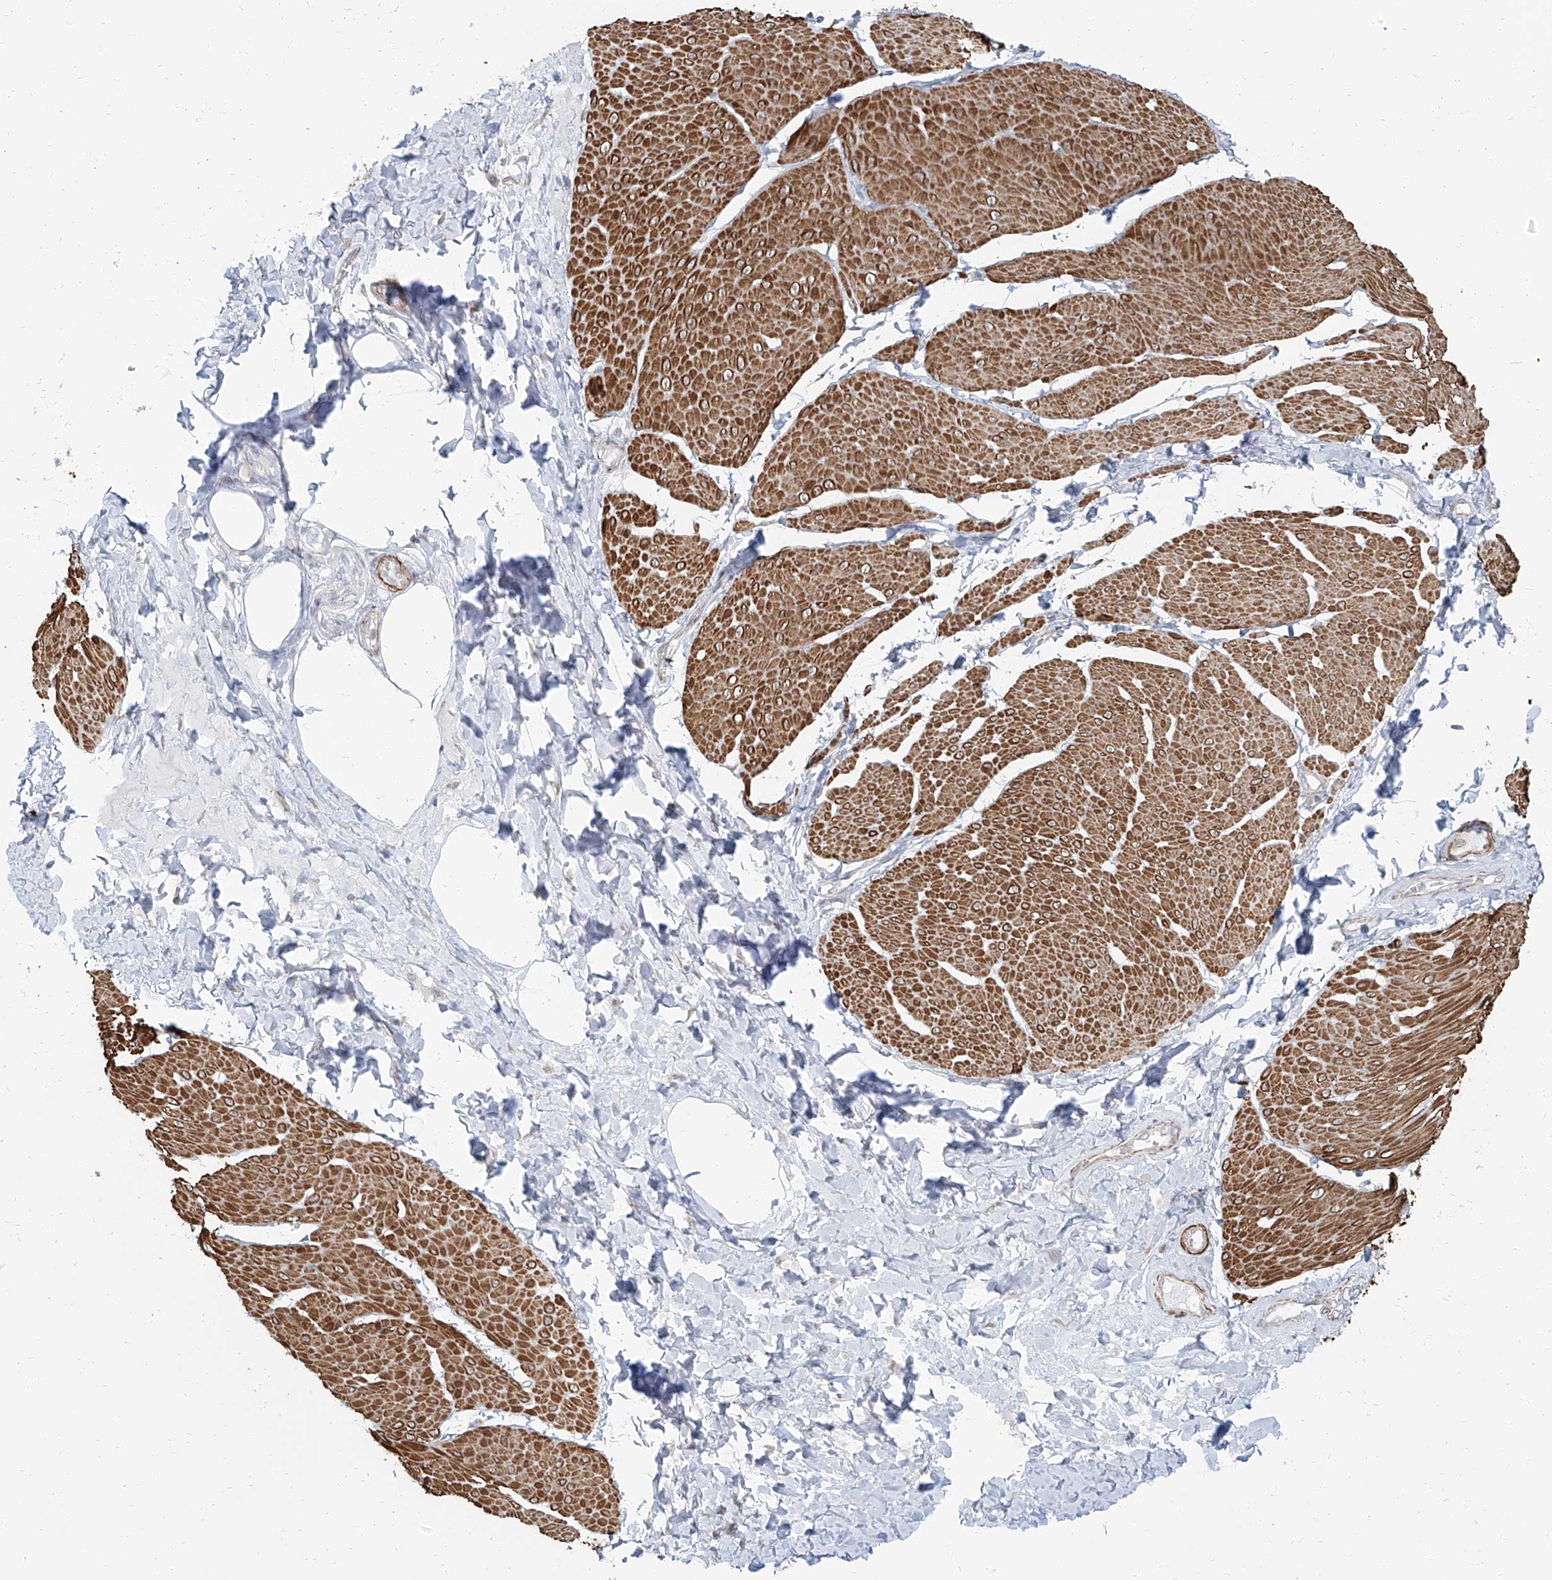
{"staining": {"intensity": "moderate", "quantity": ">75%", "location": "cytoplasmic/membranous"}, "tissue": "smooth muscle", "cell_type": "Smooth muscle cells", "image_type": "normal", "snomed": [{"axis": "morphology", "description": "Urothelial carcinoma, High grade"}, {"axis": "topography", "description": "Urinary bladder"}], "caption": "Brown immunohistochemical staining in unremarkable smooth muscle demonstrates moderate cytoplasmic/membranous staining in approximately >75% of smooth muscle cells.", "gene": "TXLNB", "patient": {"sex": "male", "age": 46}}